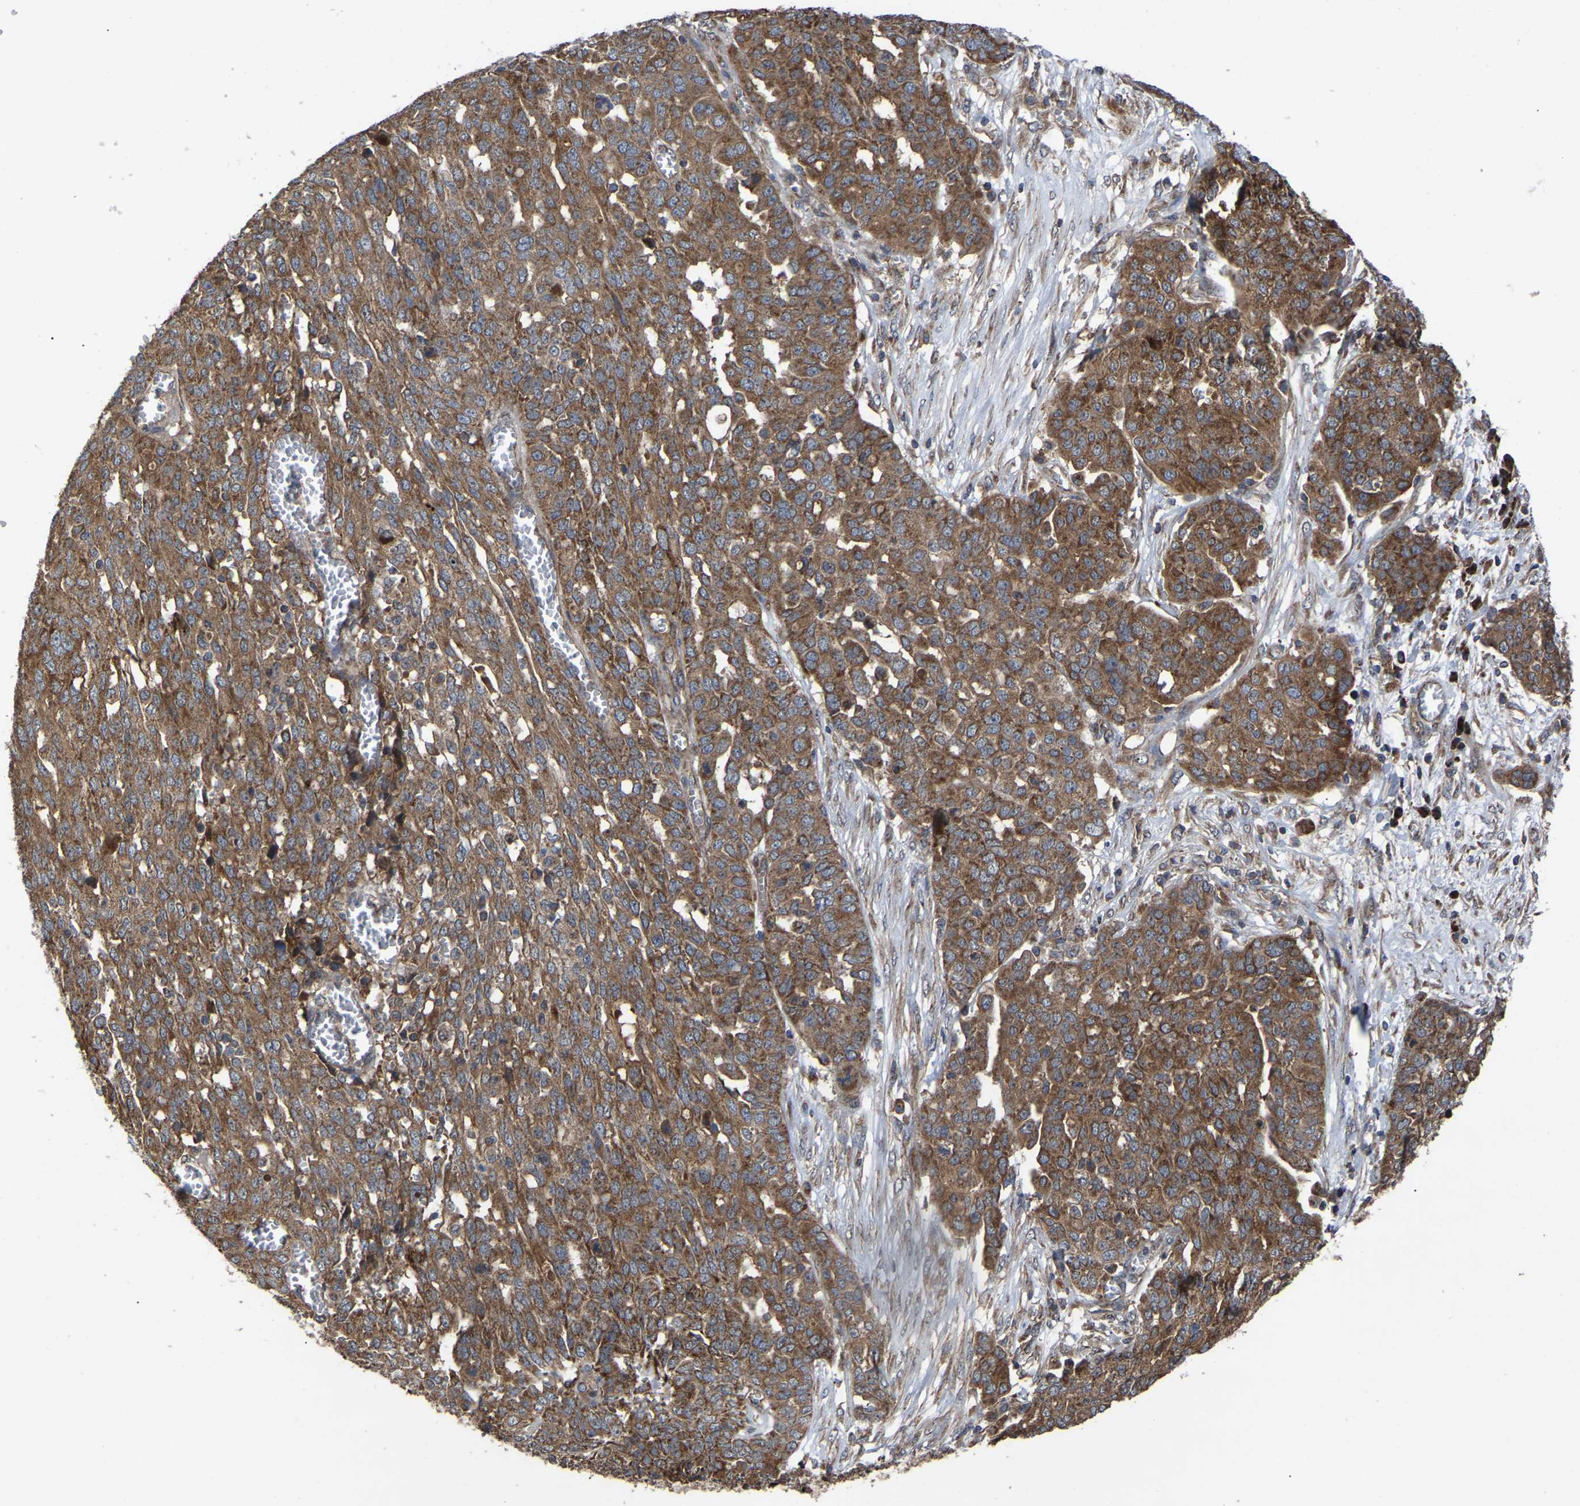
{"staining": {"intensity": "moderate", "quantity": ">75%", "location": "cytoplasmic/membranous"}, "tissue": "ovarian cancer", "cell_type": "Tumor cells", "image_type": "cancer", "snomed": [{"axis": "morphology", "description": "Cystadenocarcinoma, serous, NOS"}, {"axis": "topography", "description": "Soft tissue"}, {"axis": "topography", "description": "Ovary"}], "caption": "This is a micrograph of IHC staining of ovarian cancer (serous cystadenocarcinoma), which shows moderate staining in the cytoplasmic/membranous of tumor cells.", "gene": "GCC1", "patient": {"sex": "female", "age": 57}}